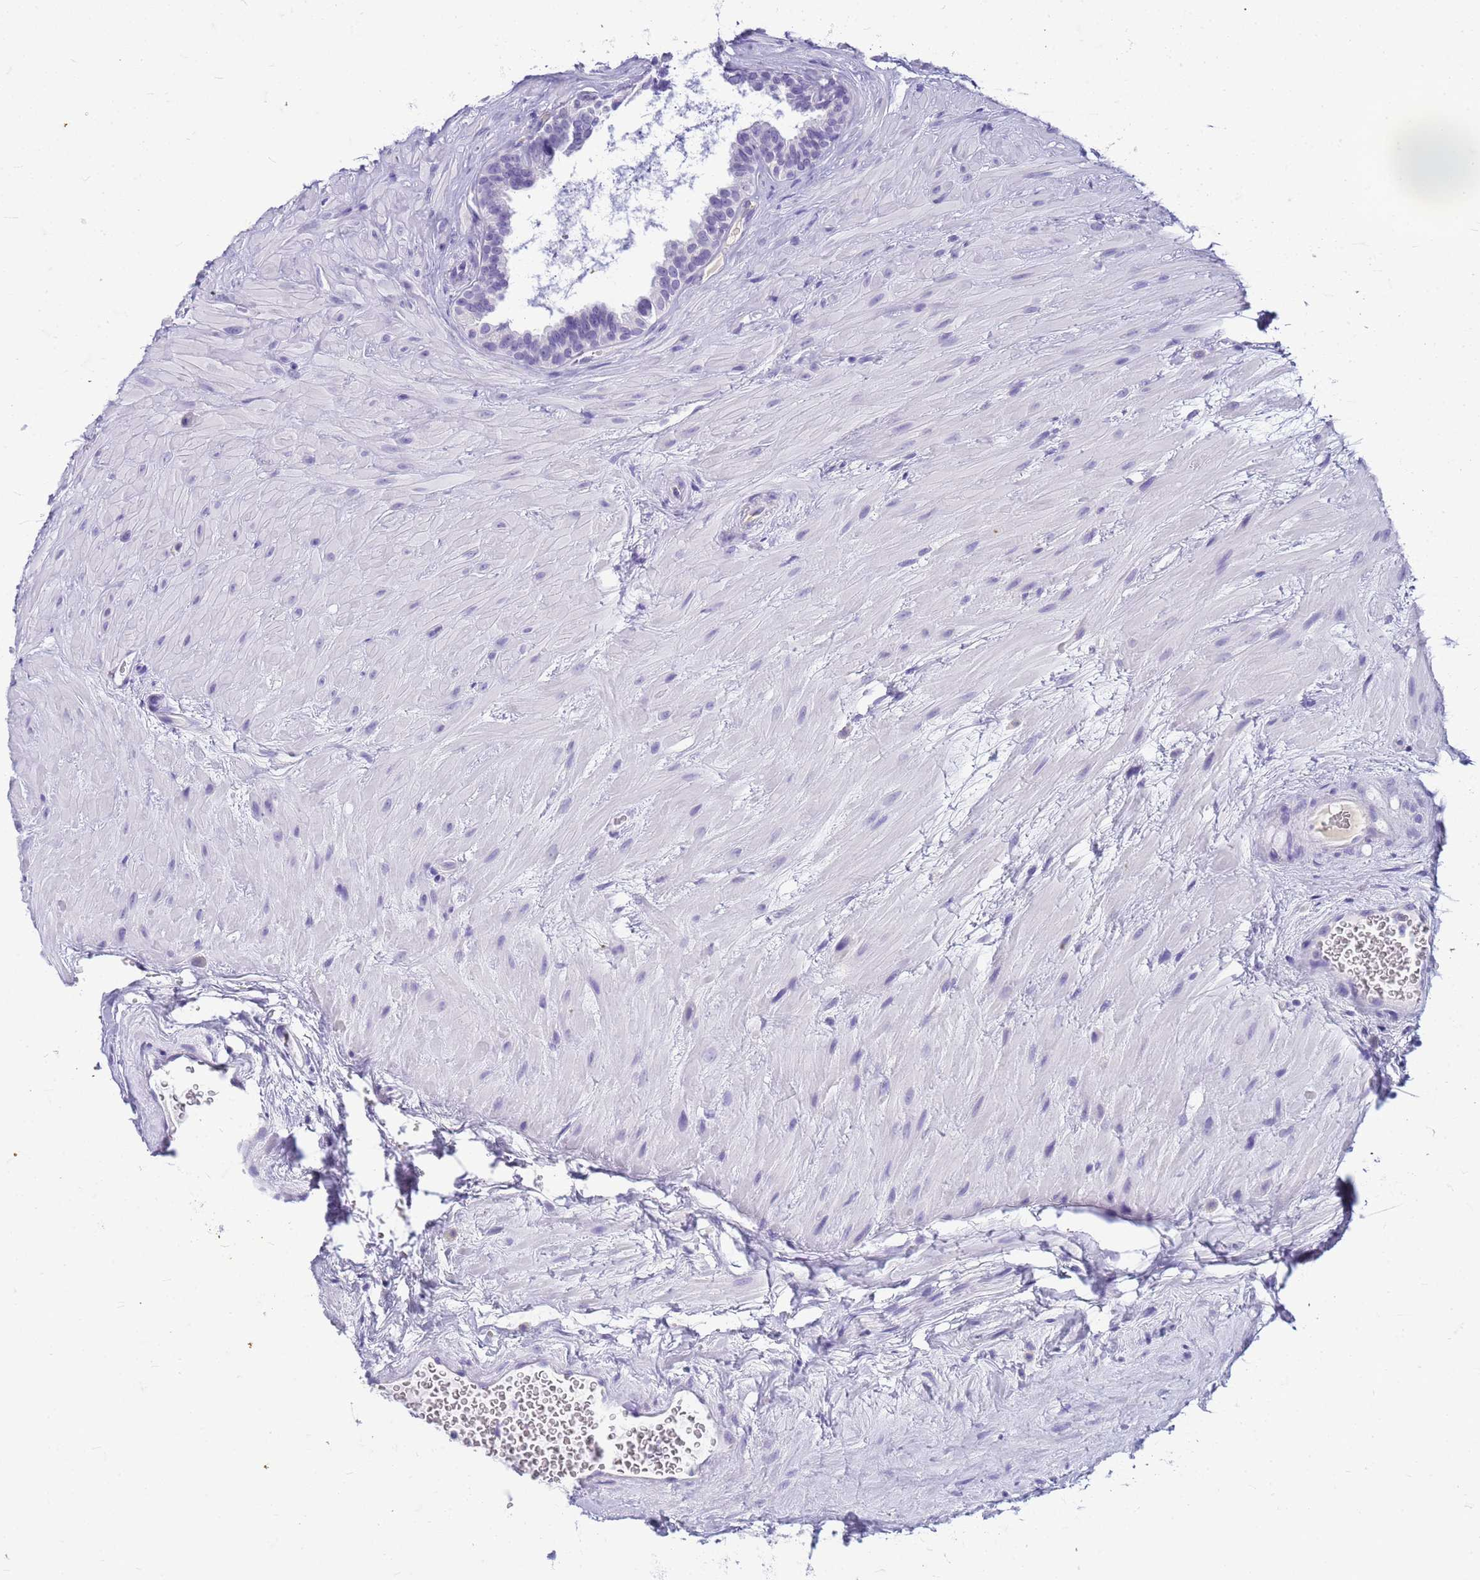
{"staining": {"intensity": "negative", "quantity": "none", "location": "none"}, "tissue": "seminal vesicle", "cell_type": "Glandular cells", "image_type": "normal", "snomed": [{"axis": "morphology", "description": "Normal tissue, NOS"}, {"axis": "topography", "description": "Seminal veicle"}, {"axis": "topography", "description": "Peripheral nerve tissue"}], "caption": "IHC histopathology image of benign seminal vesicle stained for a protein (brown), which displays no positivity in glandular cells.", "gene": "CFAP100", "patient": {"sex": "male", "age": 67}}